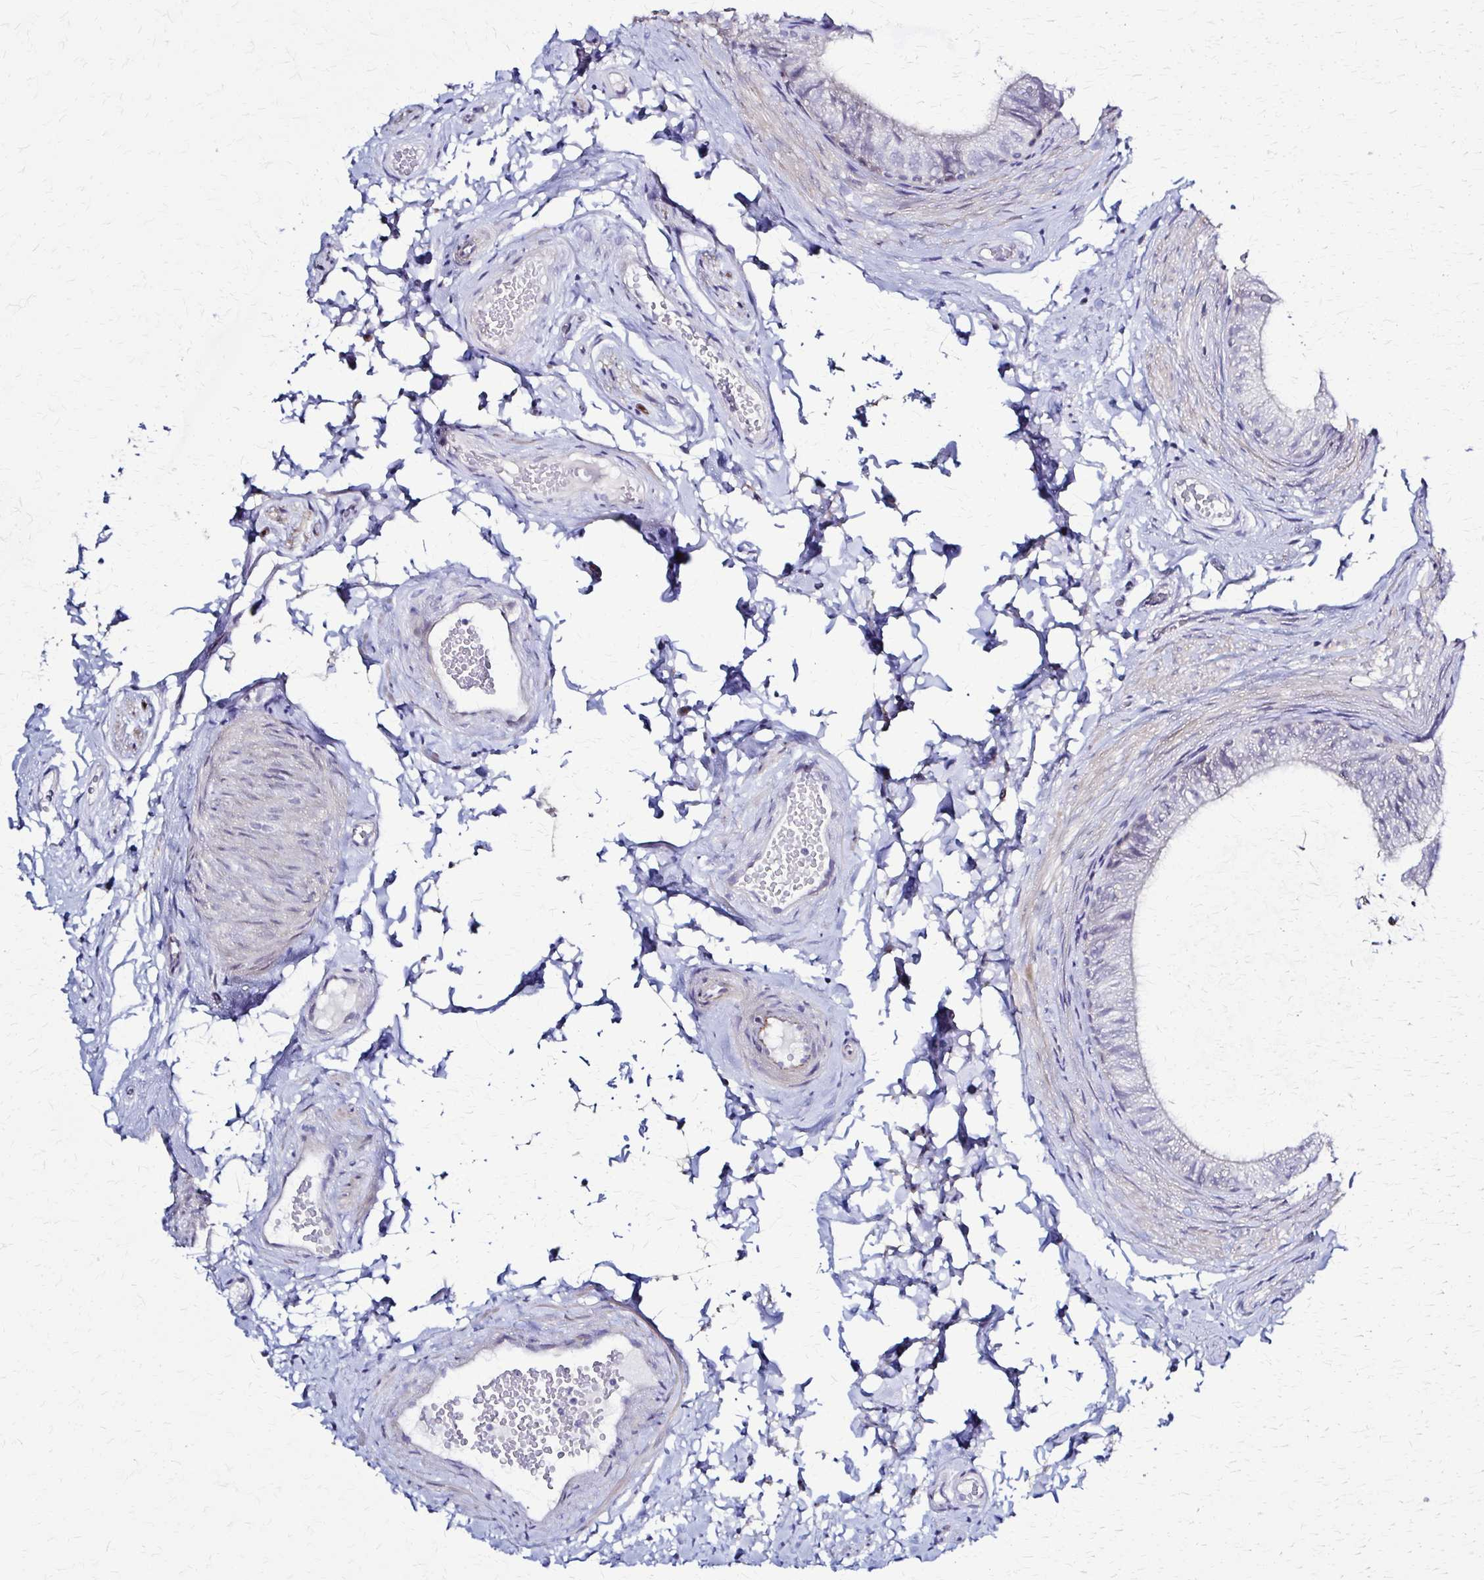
{"staining": {"intensity": "negative", "quantity": "none", "location": "none"}, "tissue": "epididymis", "cell_type": "Glandular cells", "image_type": "normal", "snomed": [{"axis": "morphology", "description": "Normal tissue, NOS"}, {"axis": "topography", "description": "Epididymis, spermatic cord, NOS"}, {"axis": "topography", "description": "Epididymis"}, {"axis": "topography", "description": "Peripheral nerve tissue"}], "caption": "The histopathology image reveals no staining of glandular cells in normal epididymis.", "gene": "RHOBTB2", "patient": {"sex": "male", "age": 29}}